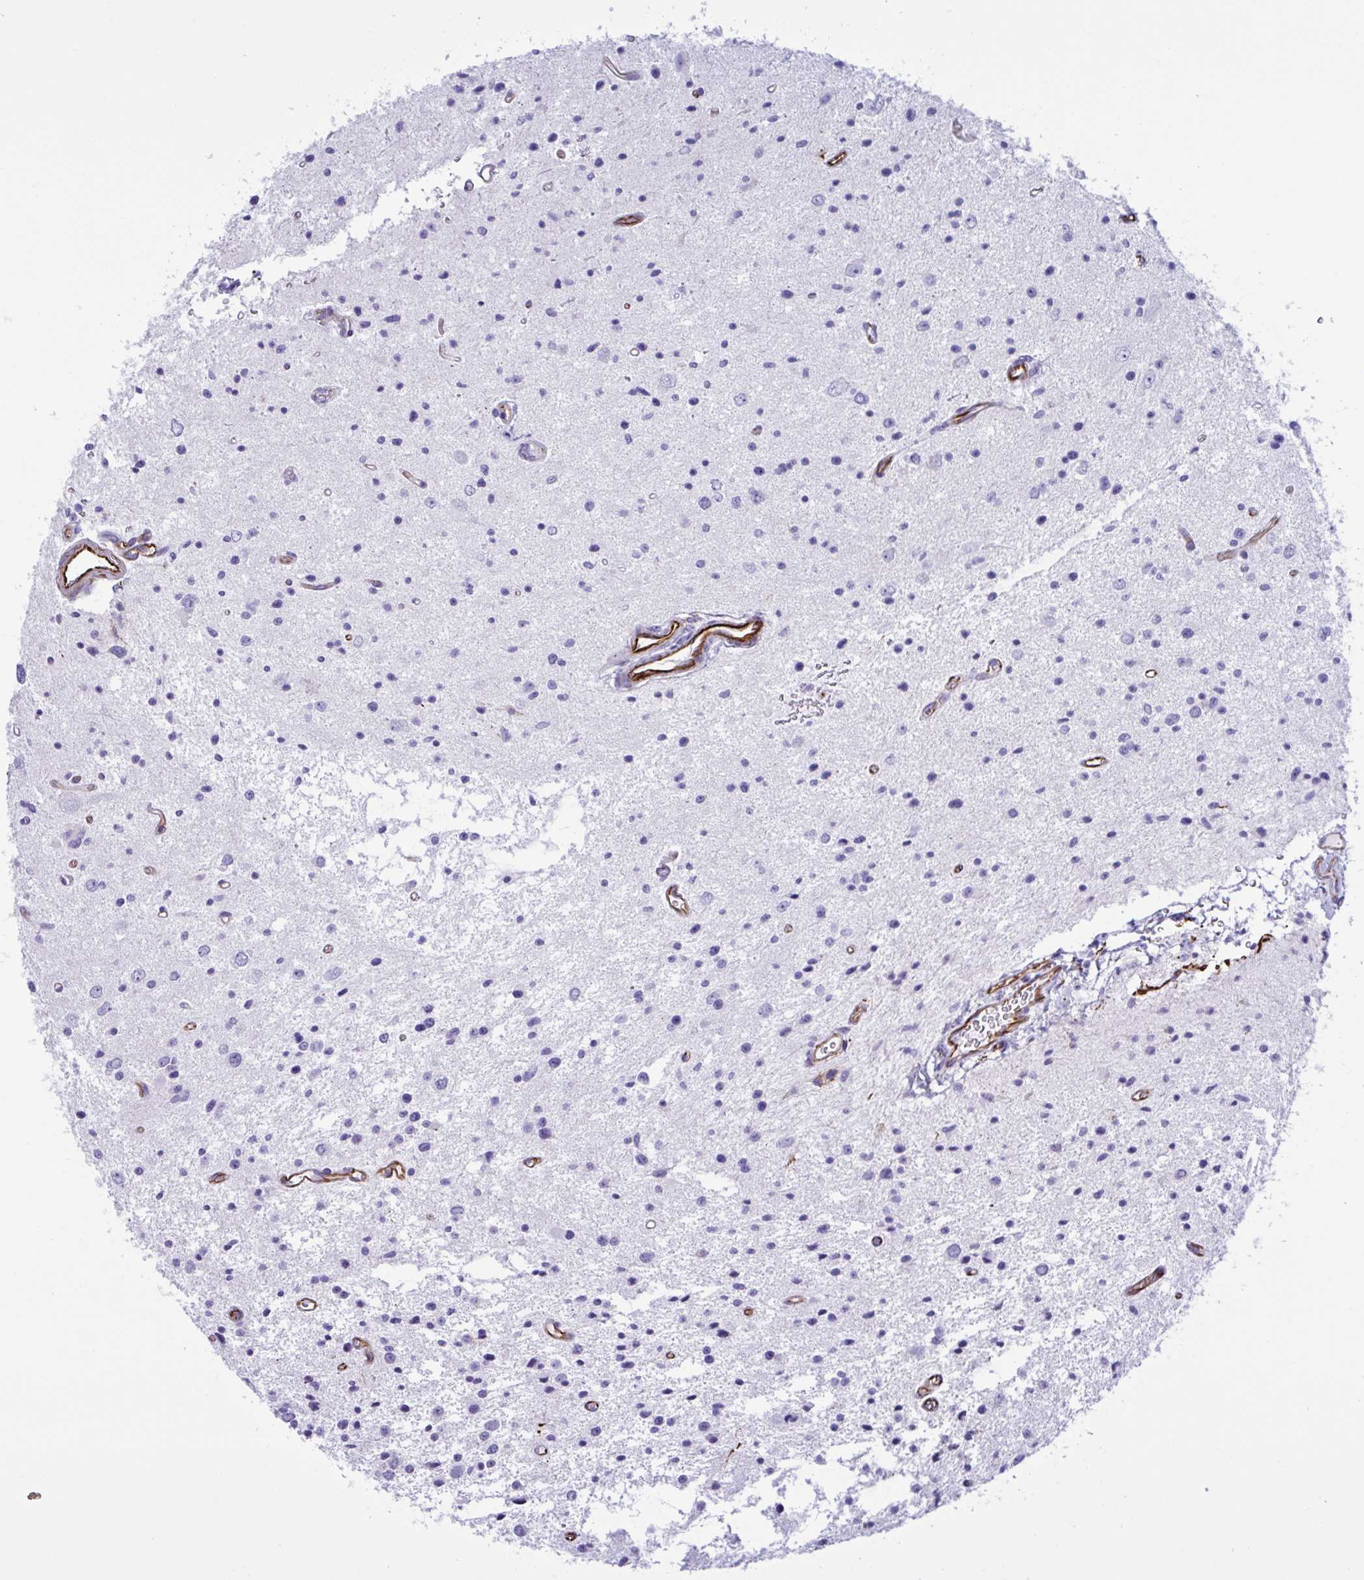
{"staining": {"intensity": "negative", "quantity": "none", "location": "none"}, "tissue": "glioma", "cell_type": "Tumor cells", "image_type": "cancer", "snomed": [{"axis": "morphology", "description": "Glioma, malignant, Low grade"}, {"axis": "topography", "description": "Brain"}], "caption": "High magnification brightfield microscopy of malignant low-grade glioma stained with DAB (3,3'-diaminobenzidine) (brown) and counterstained with hematoxylin (blue): tumor cells show no significant positivity.", "gene": "SMAD5", "patient": {"sex": "male", "age": 43}}